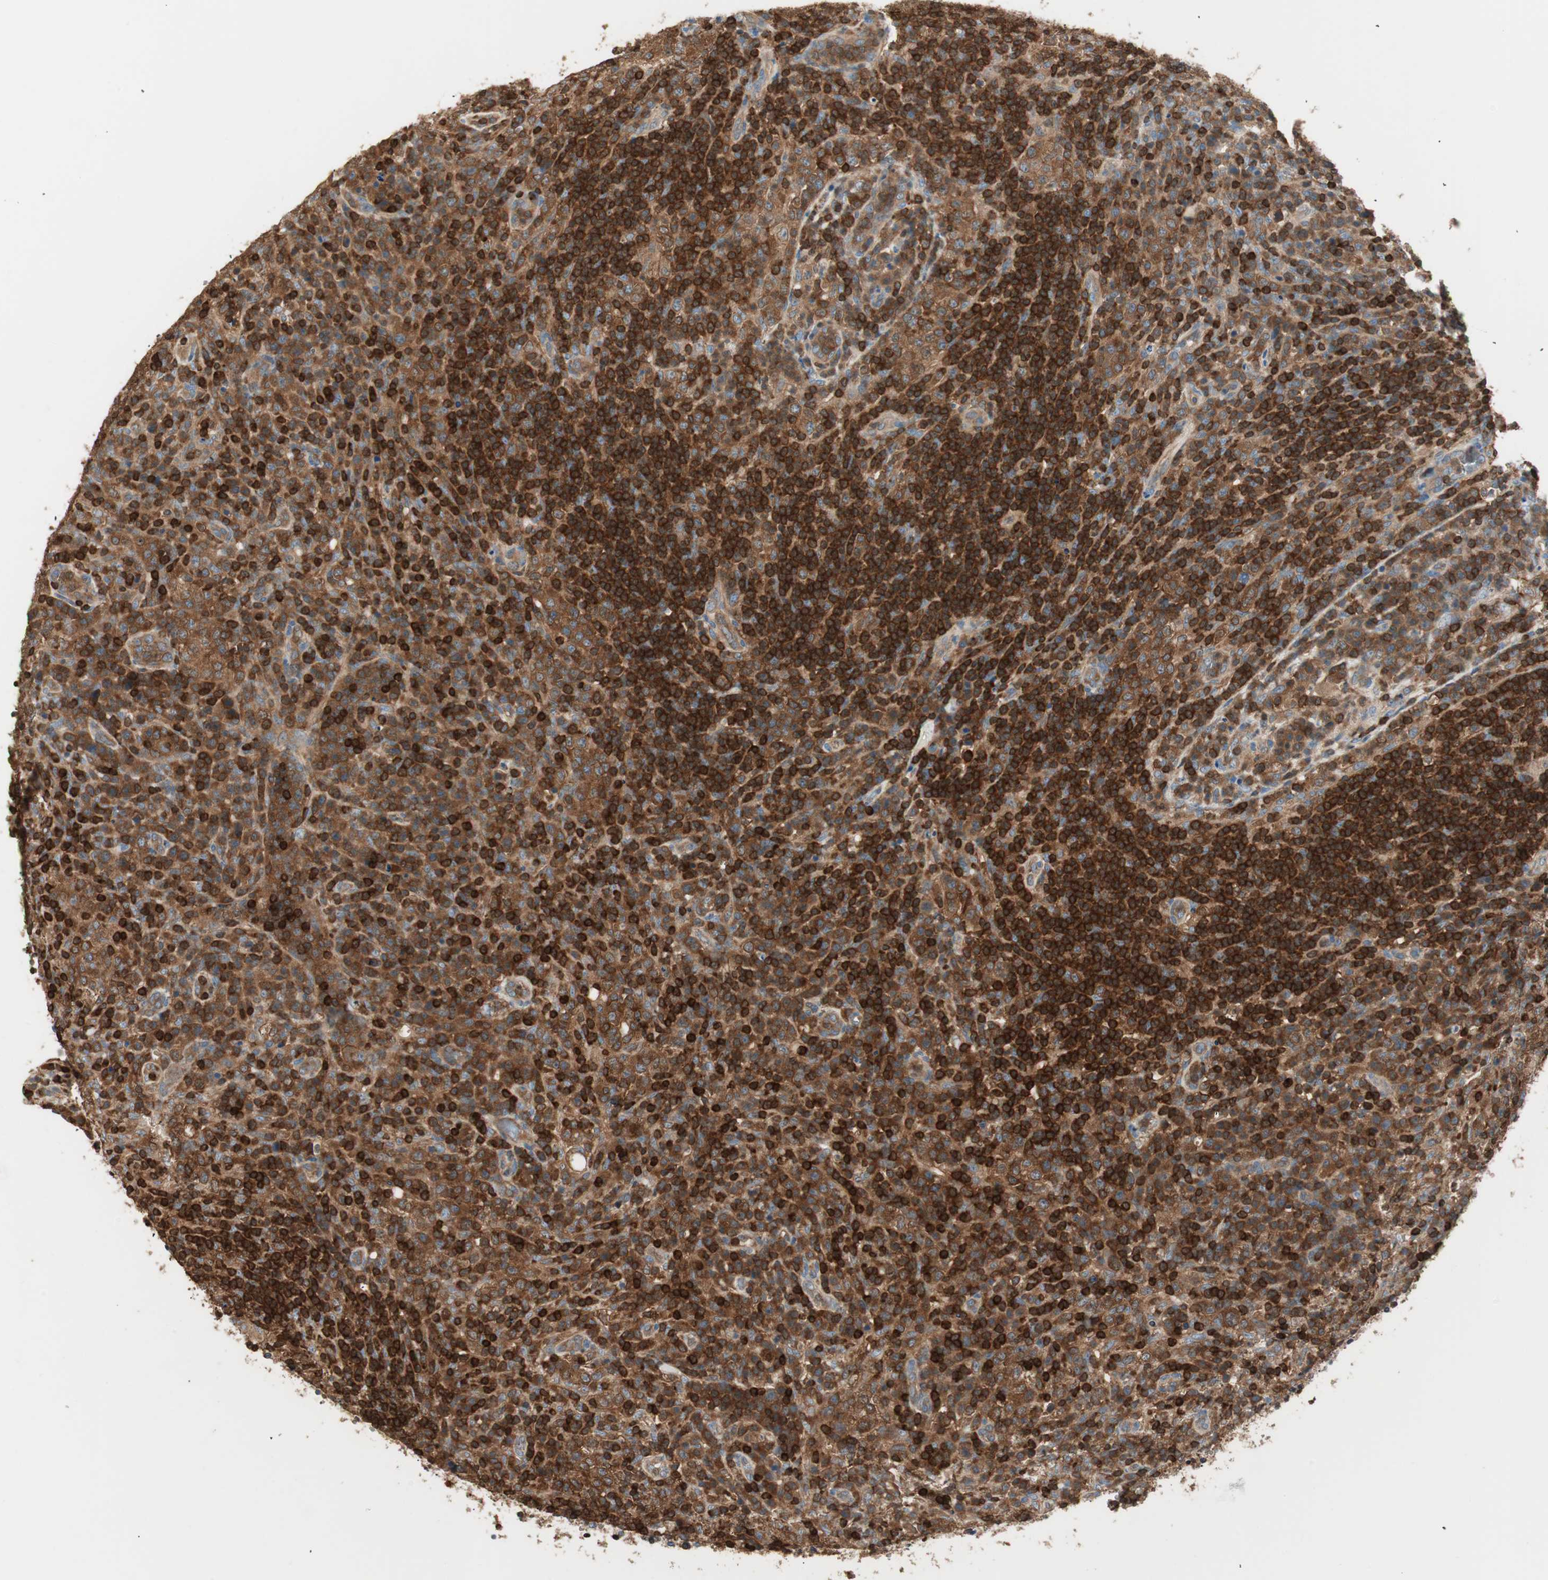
{"staining": {"intensity": "strong", "quantity": ">75%", "location": "cytoplasmic/membranous"}, "tissue": "lymphoma", "cell_type": "Tumor cells", "image_type": "cancer", "snomed": [{"axis": "morphology", "description": "Malignant lymphoma, non-Hodgkin's type, High grade"}, {"axis": "topography", "description": "Lymph node"}], "caption": "Immunohistochemical staining of high-grade malignant lymphoma, non-Hodgkin's type displays high levels of strong cytoplasmic/membranous protein expression in approximately >75% of tumor cells.", "gene": "CRLF3", "patient": {"sex": "female", "age": 76}}